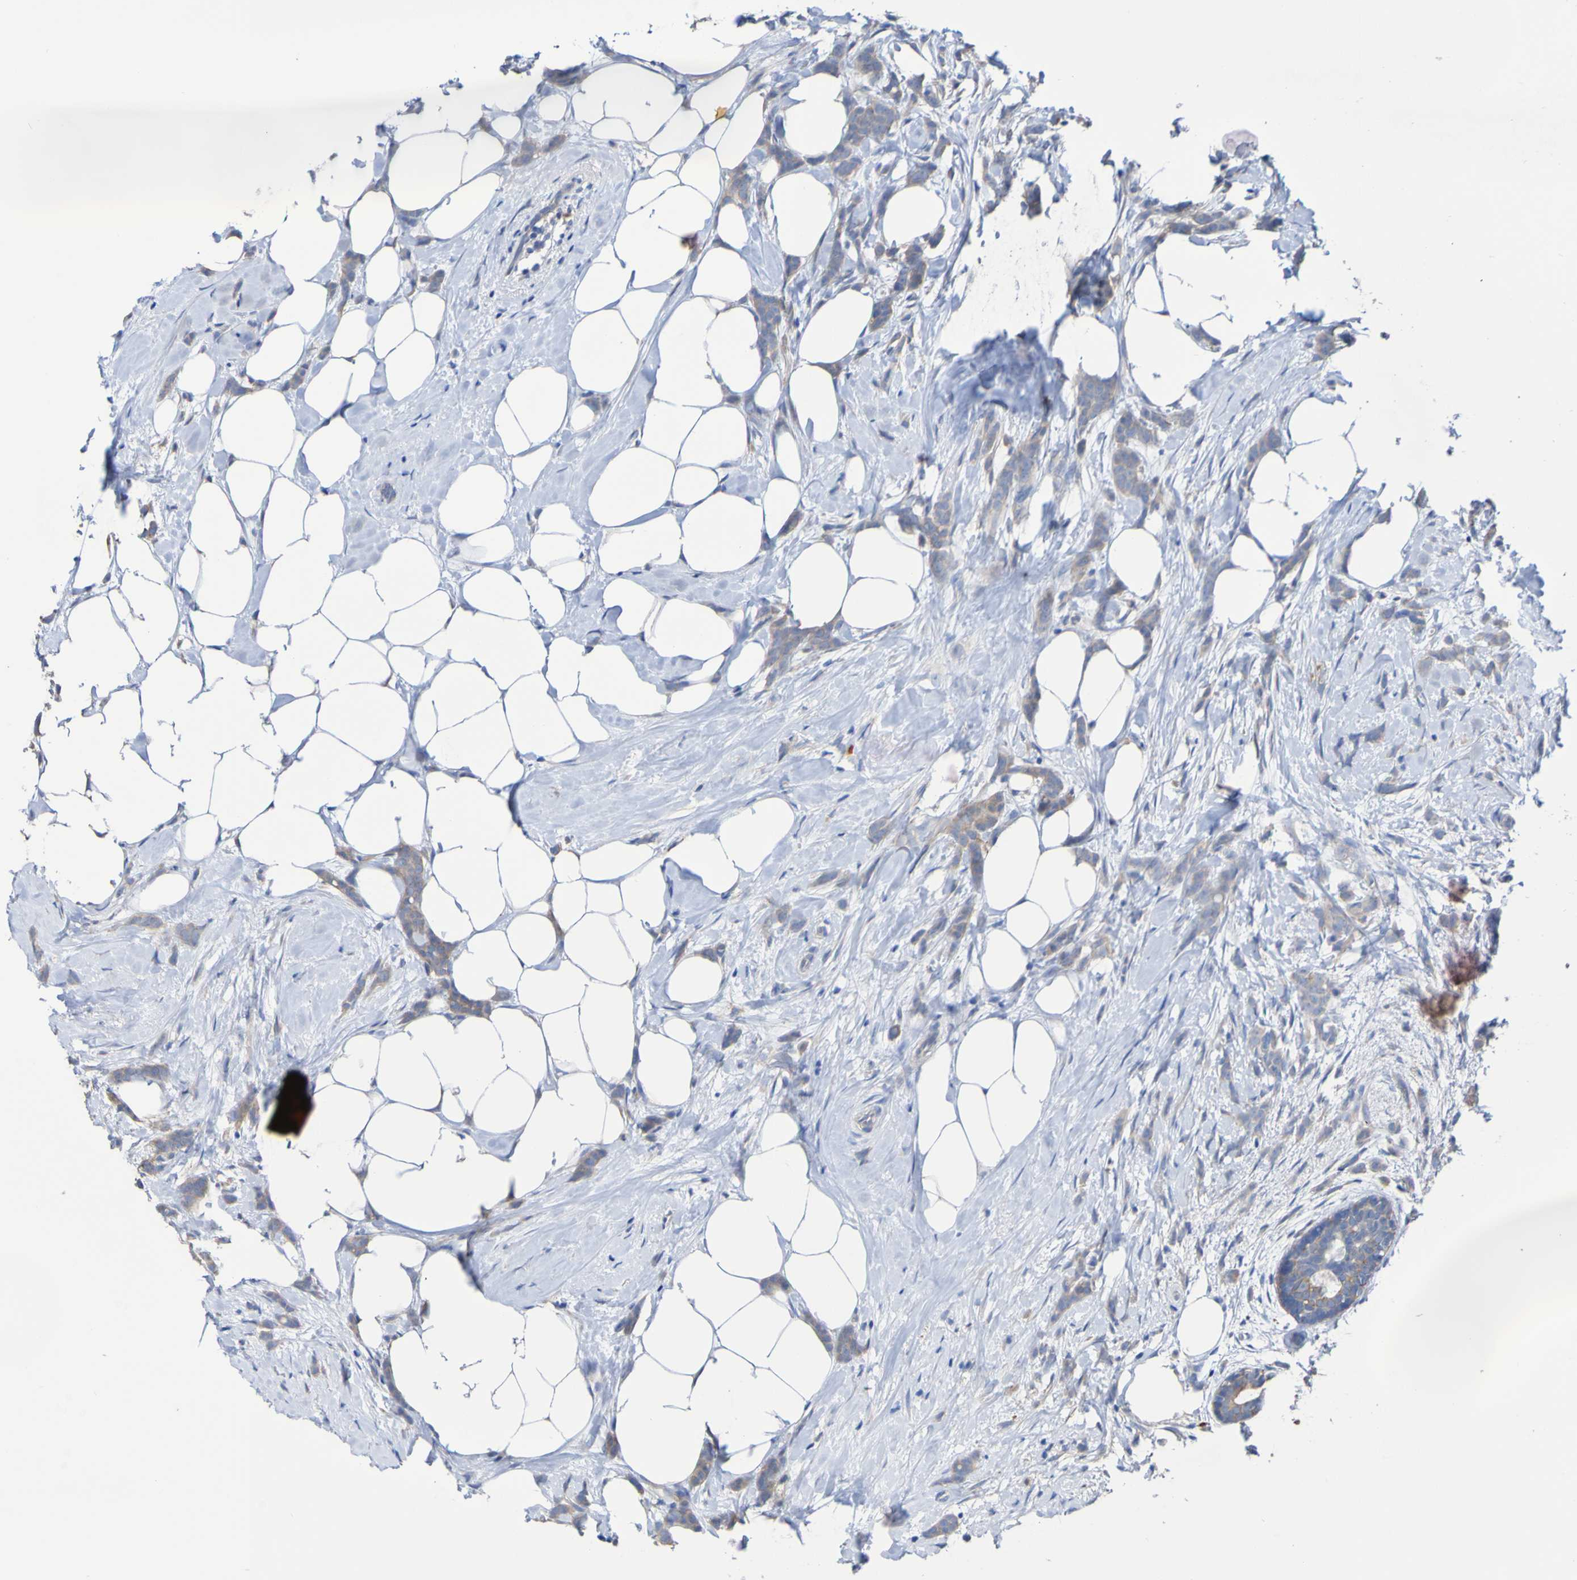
{"staining": {"intensity": "weak", "quantity": "<25%", "location": "cytoplasmic/membranous"}, "tissue": "breast cancer", "cell_type": "Tumor cells", "image_type": "cancer", "snomed": [{"axis": "morphology", "description": "Lobular carcinoma, in situ"}, {"axis": "morphology", "description": "Lobular carcinoma"}, {"axis": "topography", "description": "Breast"}], "caption": "Immunohistochemistry histopathology image of human breast lobular carcinoma stained for a protein (brown), which exhibits no expression in tumor cells.", "gene": "PHYH", "patient": {"sex": "female", "age": 41}}